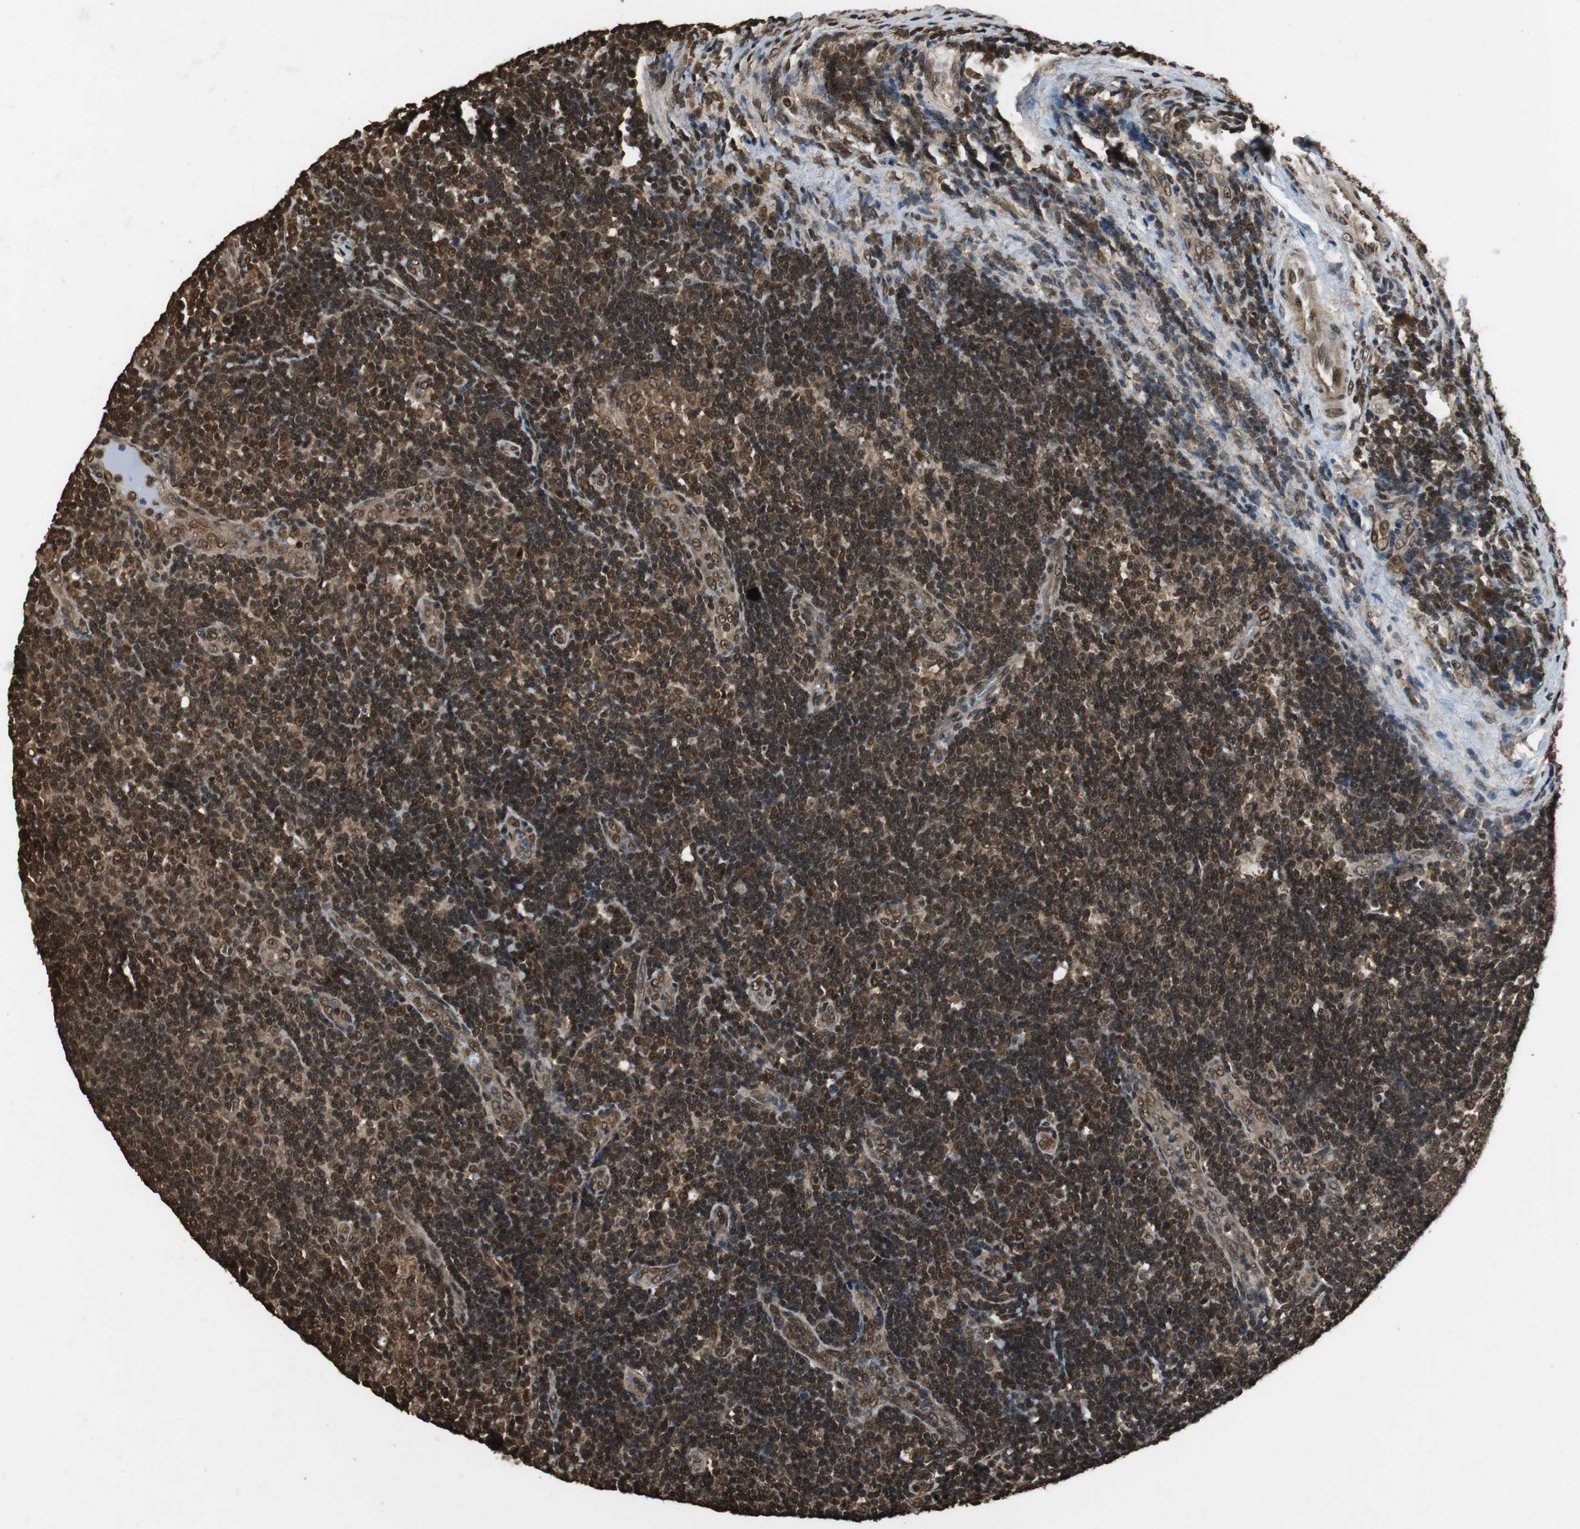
{"staining": {"intensity": "strong", "quantity": ">75%", "location": "cytoplasmic/membranous,nuclear"}, "tissue": "lymph node", "cell_type": "Germinal center cells", "image_type": "normal", "snomed": [{"axis": "morphology", "description": "Normal tissue, NOS"}, {"axis": "topography", "description": "Lymph node"}, {"axis": "topography", "description": "Salivary gland"}], "caption": "The photomicrograph displays staining of unremarkable lymph node, revealing strong cytoplasmic/membranous,nuclear protein staining (brown color) within germinal center cells. (IHC, brightfield microscopy, high magnification).", "gene": "ZNF18", "patient": {"sex": "male", "age": 8}}